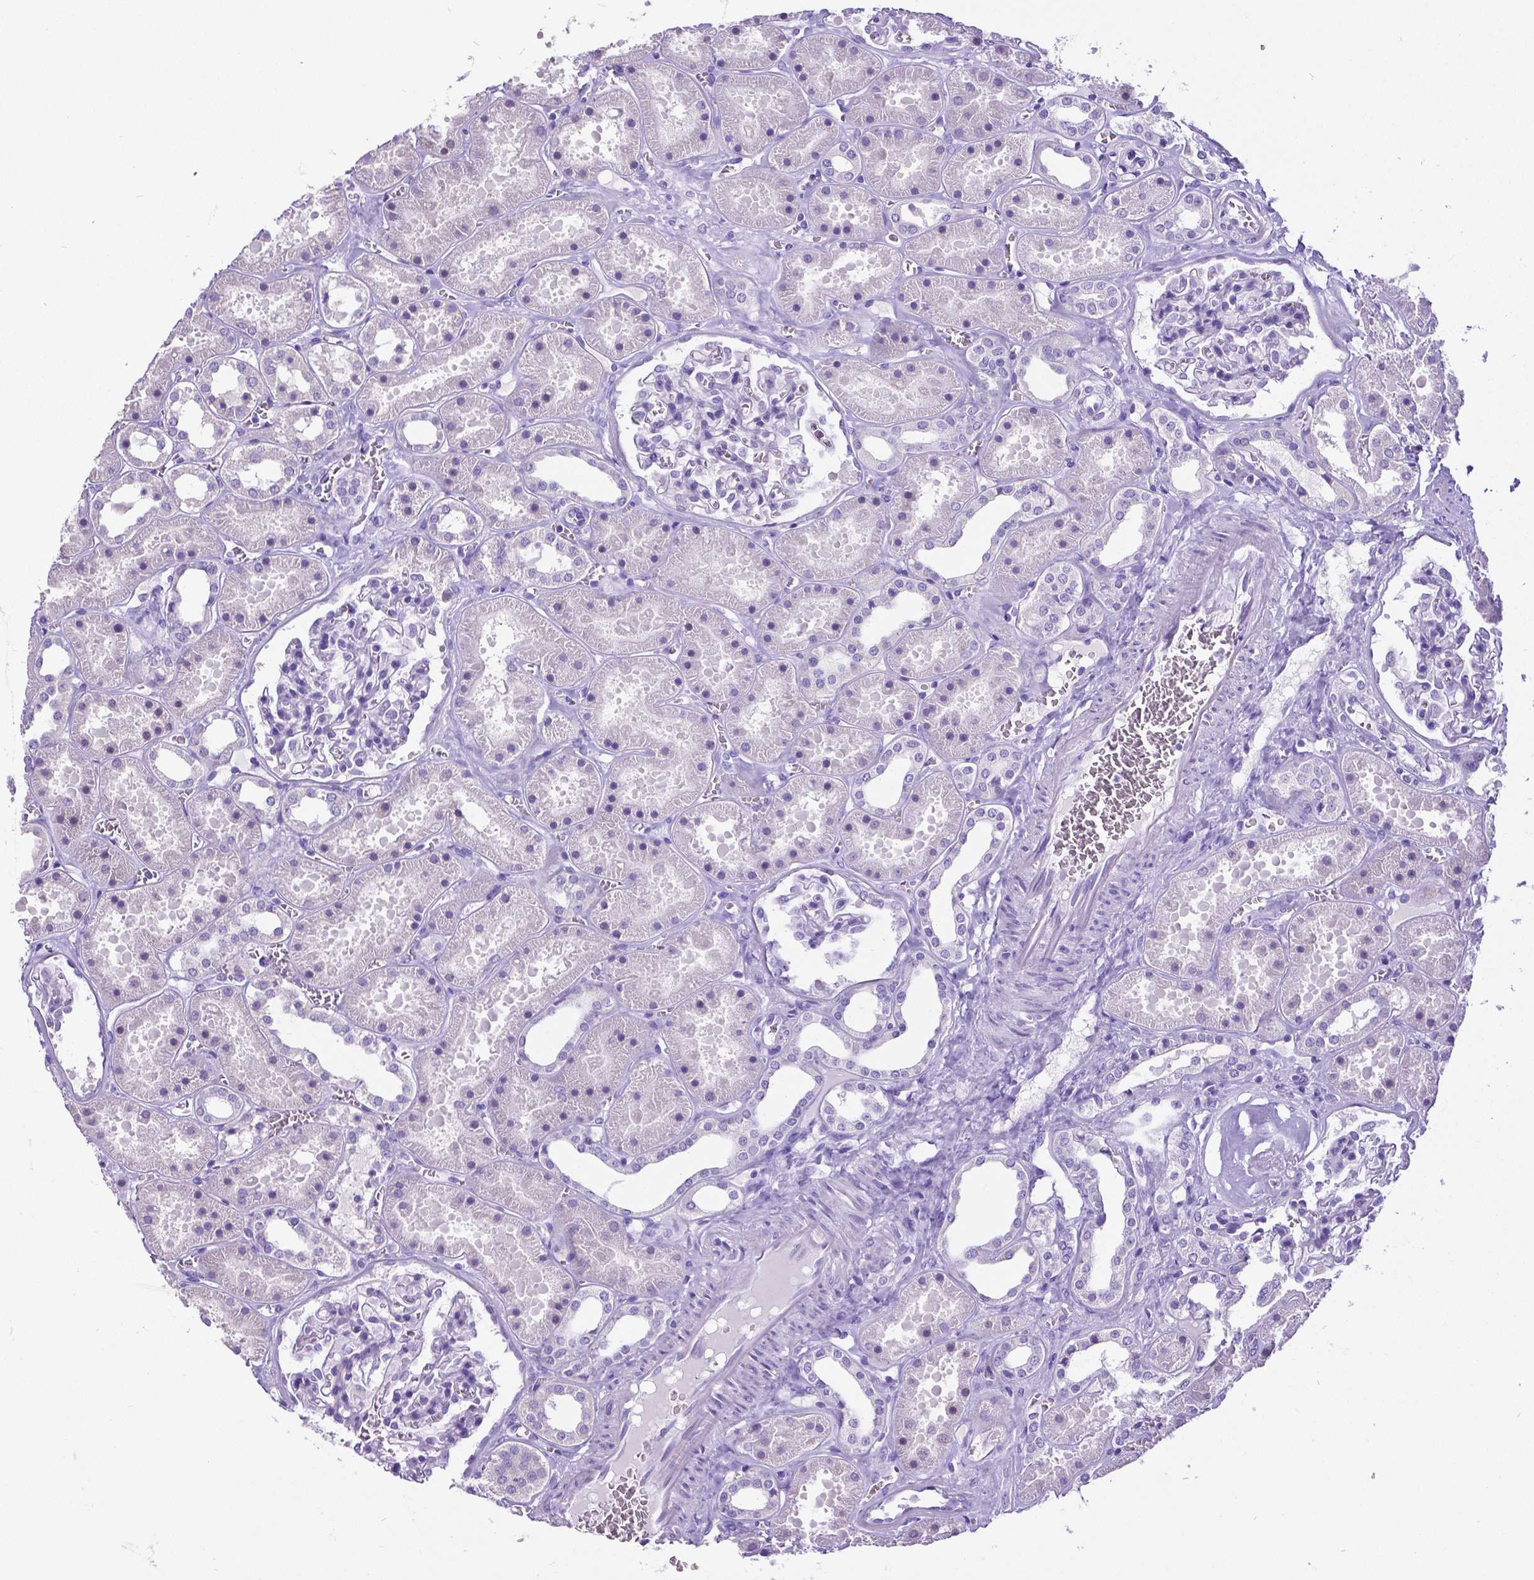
{"staining": {"intensity": "negative", "quantity": "none", "location": "none"}, "tissue": "kidney", "cell_type": "Cells in glomeruli", "image_type": "normal", "snomed": [{"axis": "morphology", "description": "Normal tissue, NOS"}, {"axis": "topography", "description": "Kidney"}], "caption": "An IHC histopathology image of unremarkable kidney is shown. There is no staining in cells in glomeruli of kidney.", "gene": "SATB2", "patient": {"sex": "female", "age": 41}}